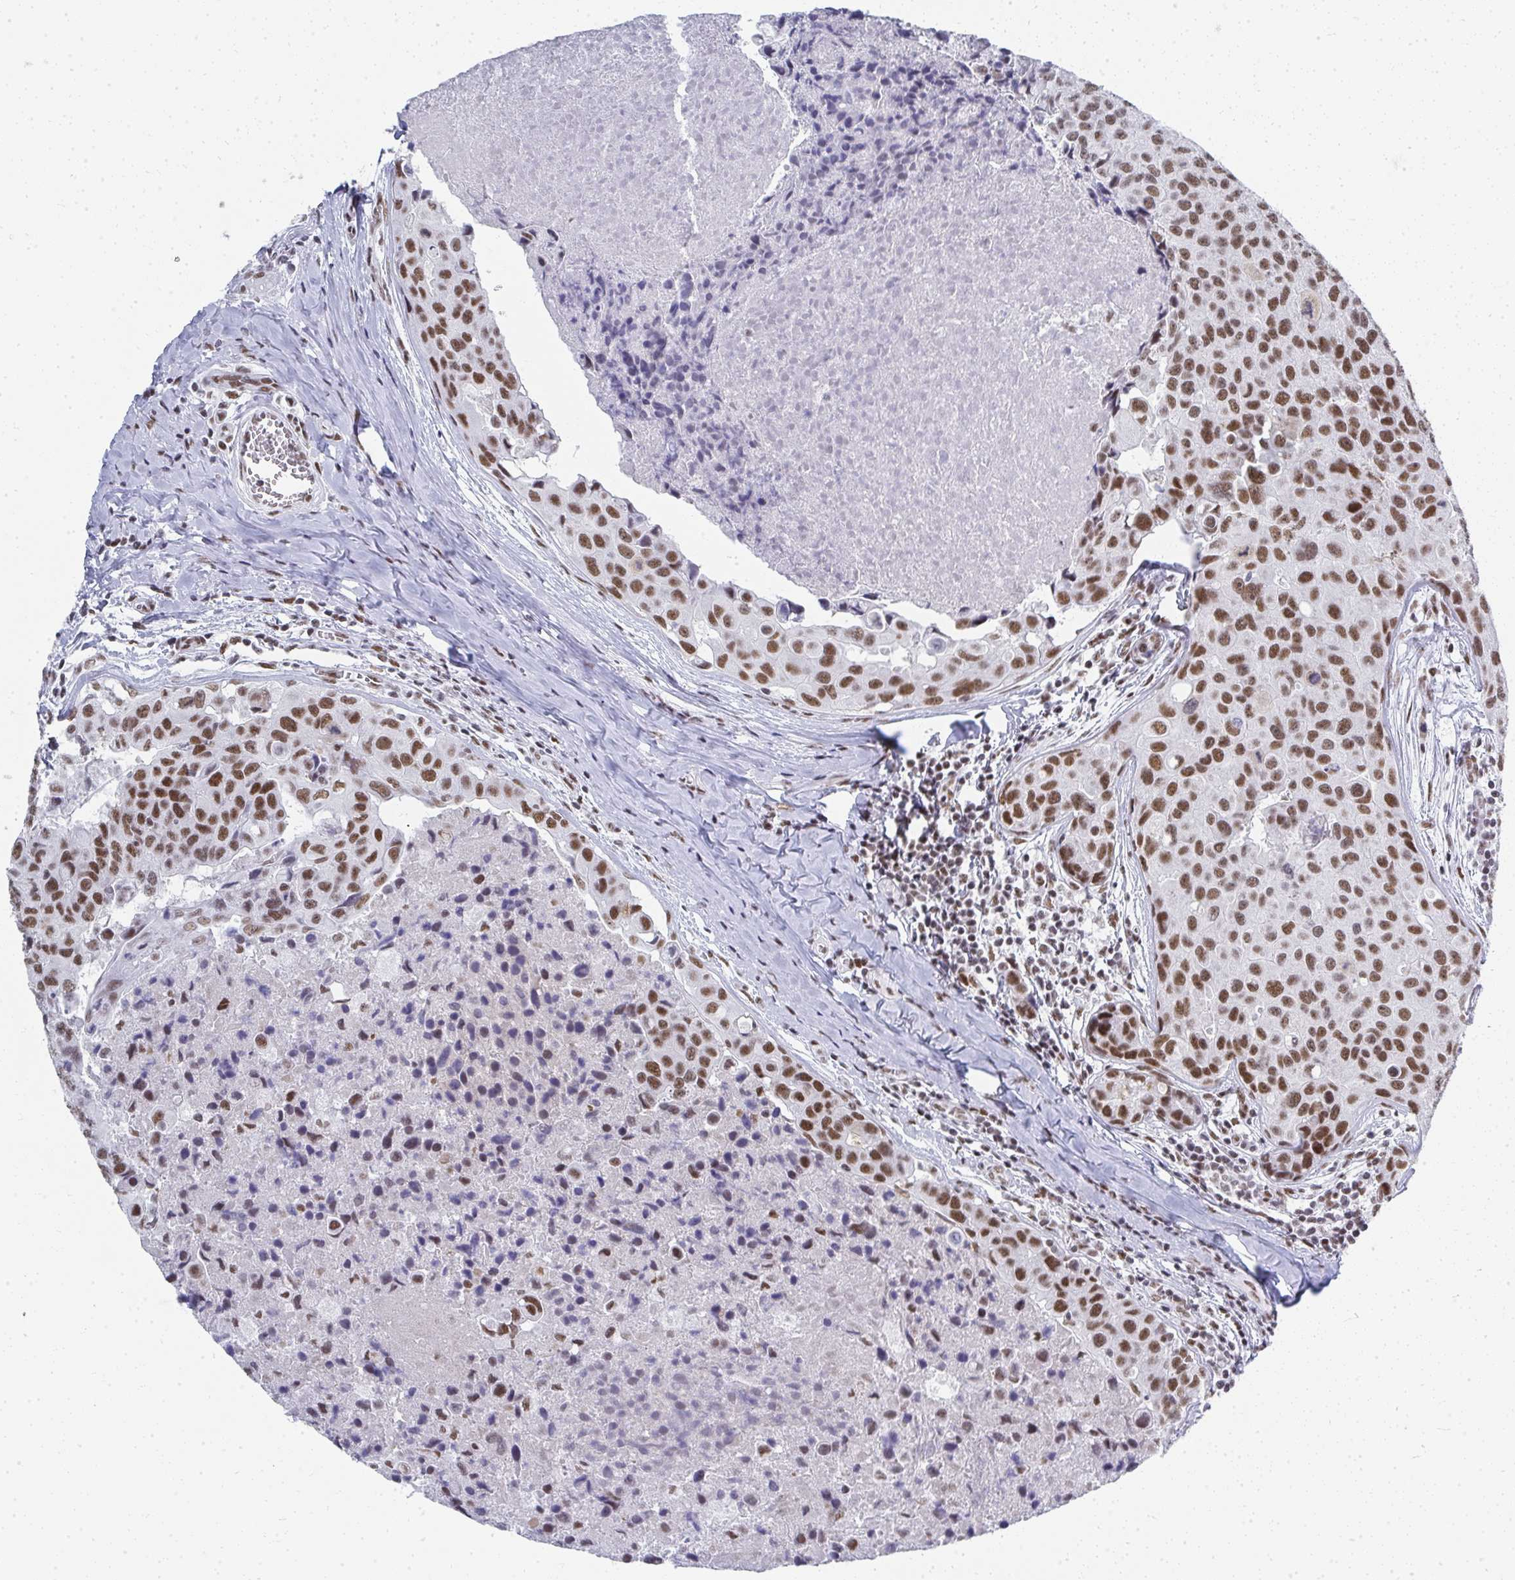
{"staining": {"intensity": "moderate", "quantity": ">75%", "location": "nuclear"}, "tissue": "breast cancer", "cell_type": "Tumor cells", "image_type": "cancer", "snomed": [{"axis": "morphology", "description": "Duct carcinoma"}, {"axis": "topography", "description": "Breast"}], "caption": "Immunohistochemistry (DAB (3,3'-diaminobenzidine)) staining of breast cancer (infiltrating ductal carcinoma) displays moderate nuclear protein staining in about >75% of tumor cells.", "gene": "CREBBP", "patient": {"sex": "female", "age": 24}}